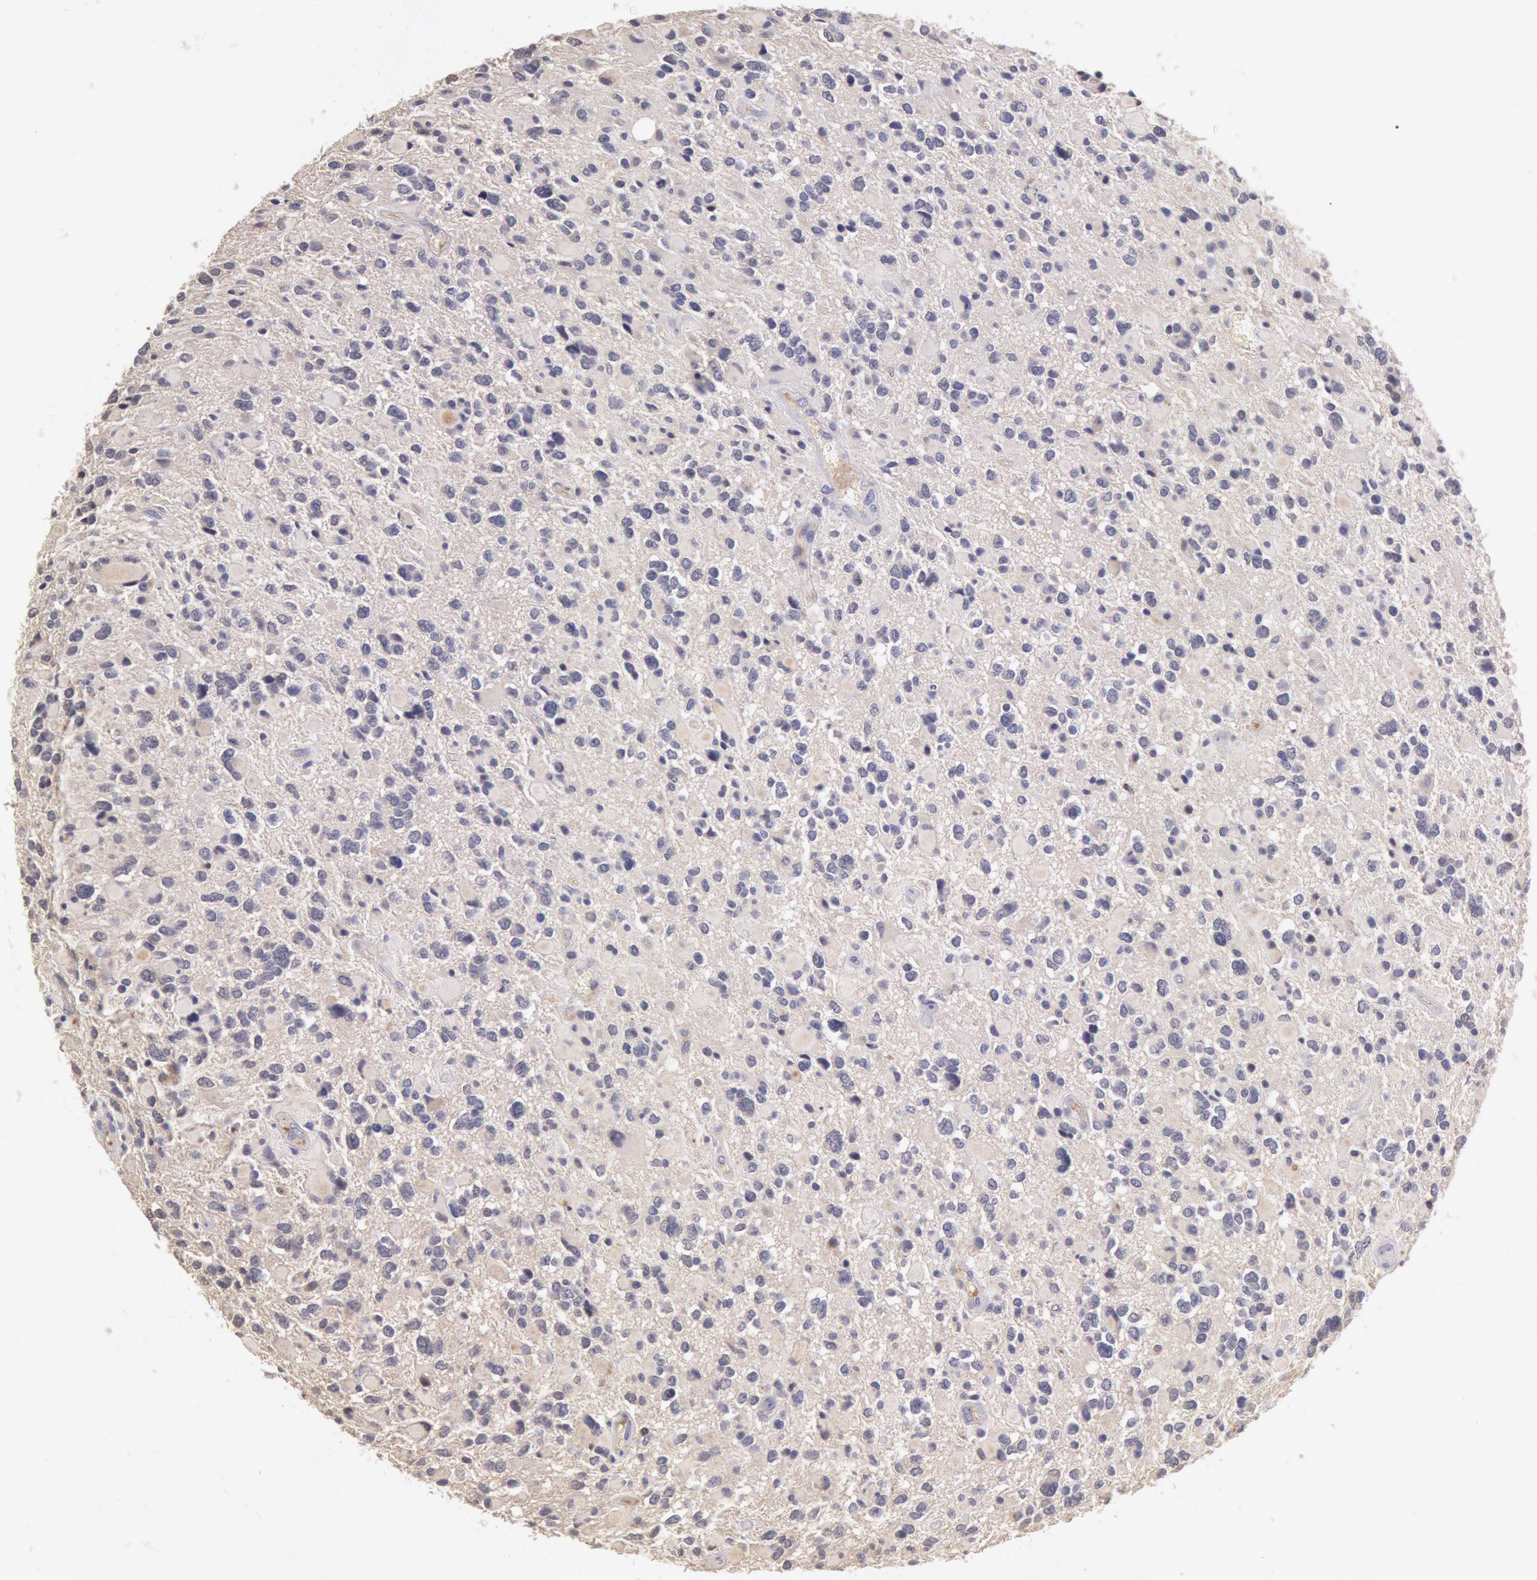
{"staining": {"intensity": "negative", "quantity": "none", "location": "none"}, "tissue": "glioma", "cell_type": "Tumor cells", "image_type": "cancer", "snomed": [{"axis": "morphology", "description": "Glioma, malignant, High grade"}, {"axis": "topography", "description": "Brain"}], "caption": "Immunohistochemistry (IHC) image of human high-grade glioma (malignant) stained for a protein (brown), which shows no expression in tumor cells.", "gene": "C1R", "patient": {"sex": "female", "age": 37}}